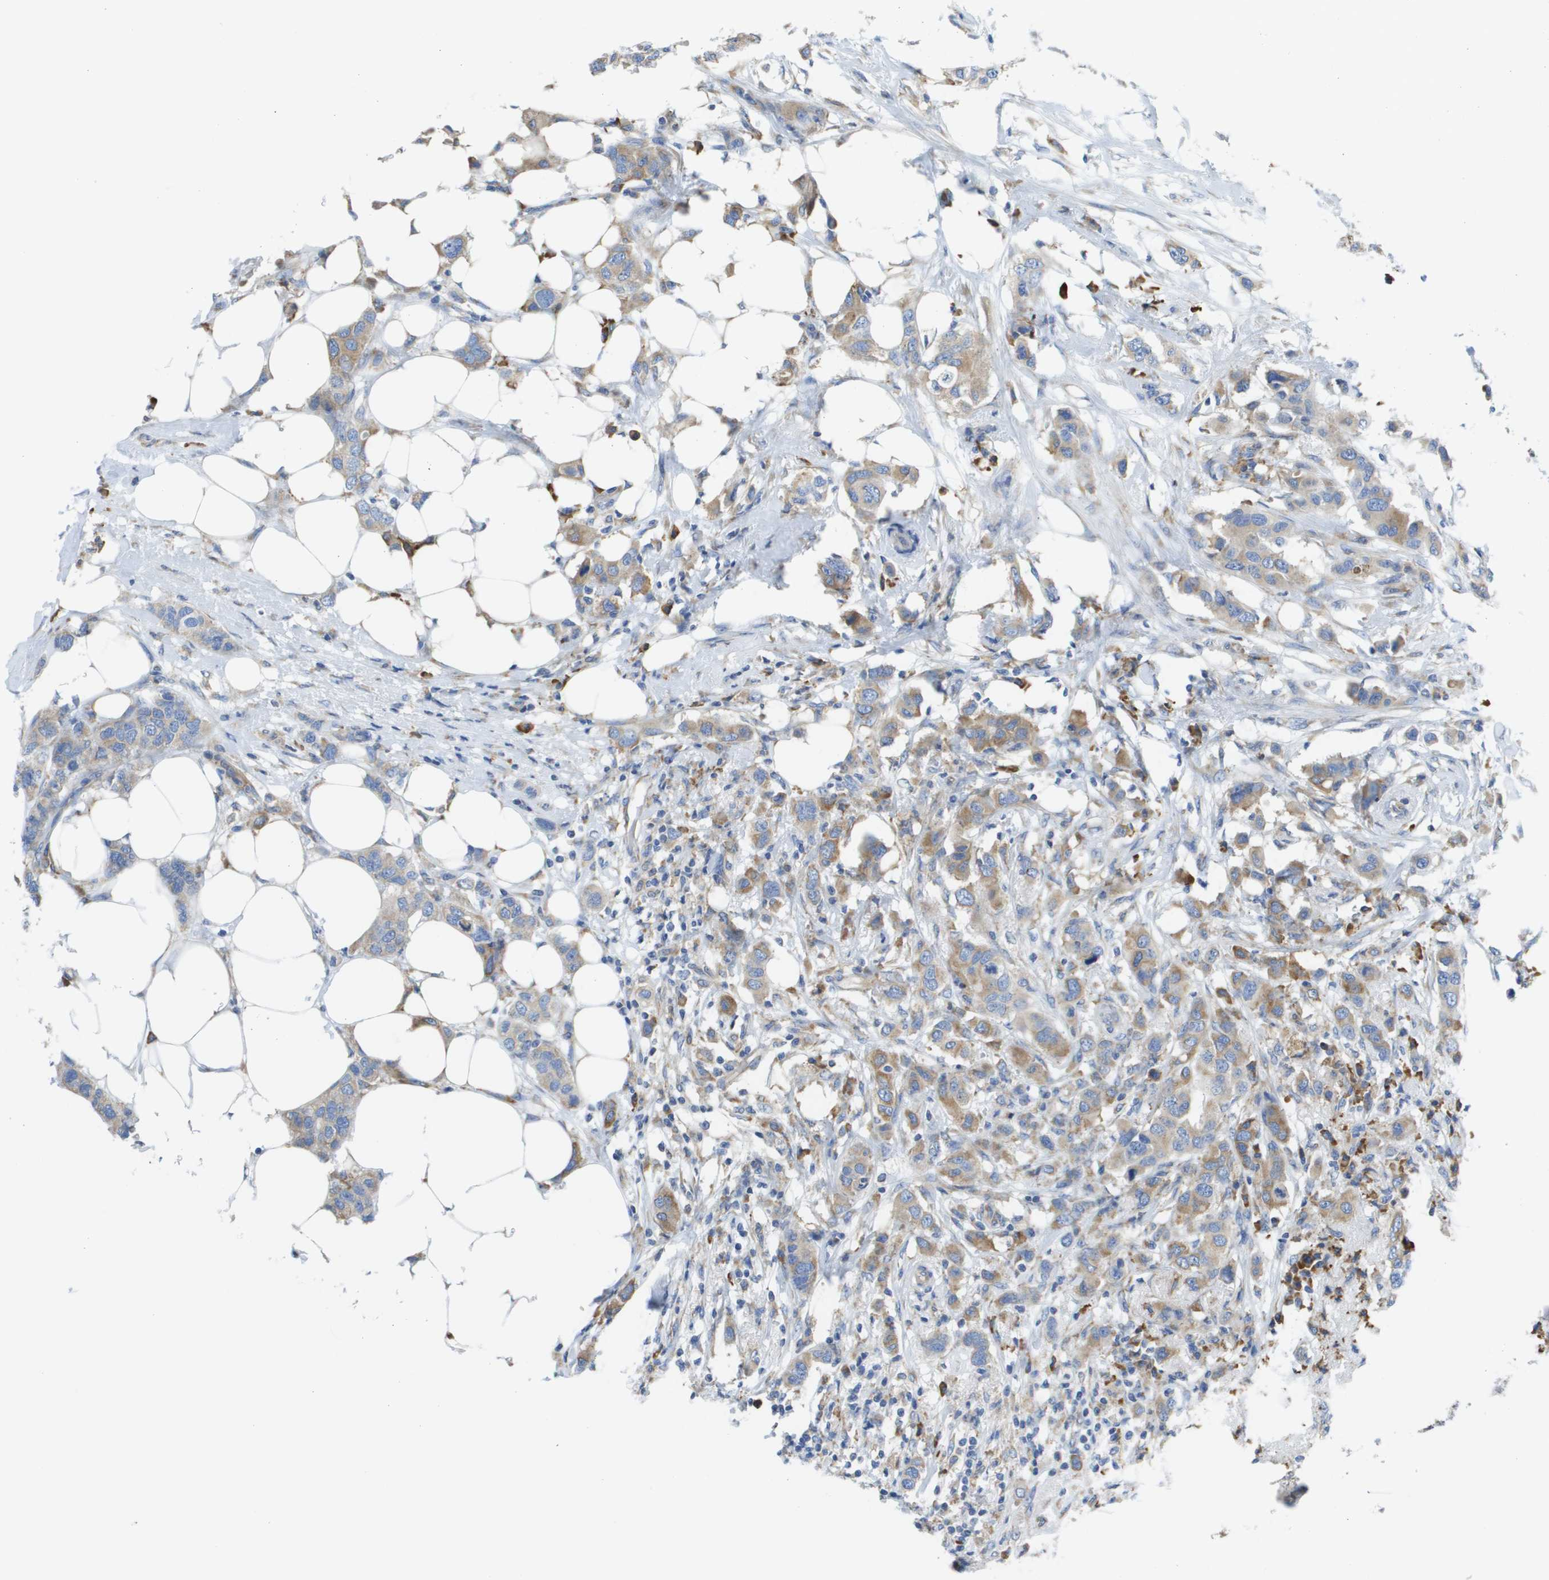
{"staining": {"intensity": "weak", "quantity": ">75%", "location": "cytoplasmic/membranous"}, "tissue": "breast cancer", "cell_type": "Tumor cells", "image_type": "cancer", "snomed": [{"axis": "morphology", "description": "Duct carcinoma"}, {"axis": "topography", "description": "Breast"}], "caption": "Weak cytoplasmic/membranous expression is identified in approximately >75% of tumor cells in breast cancer (invasive ductal carcinoma).", "gene": "SDR42E1", "patient": {"sex": "female", "age": 50}}